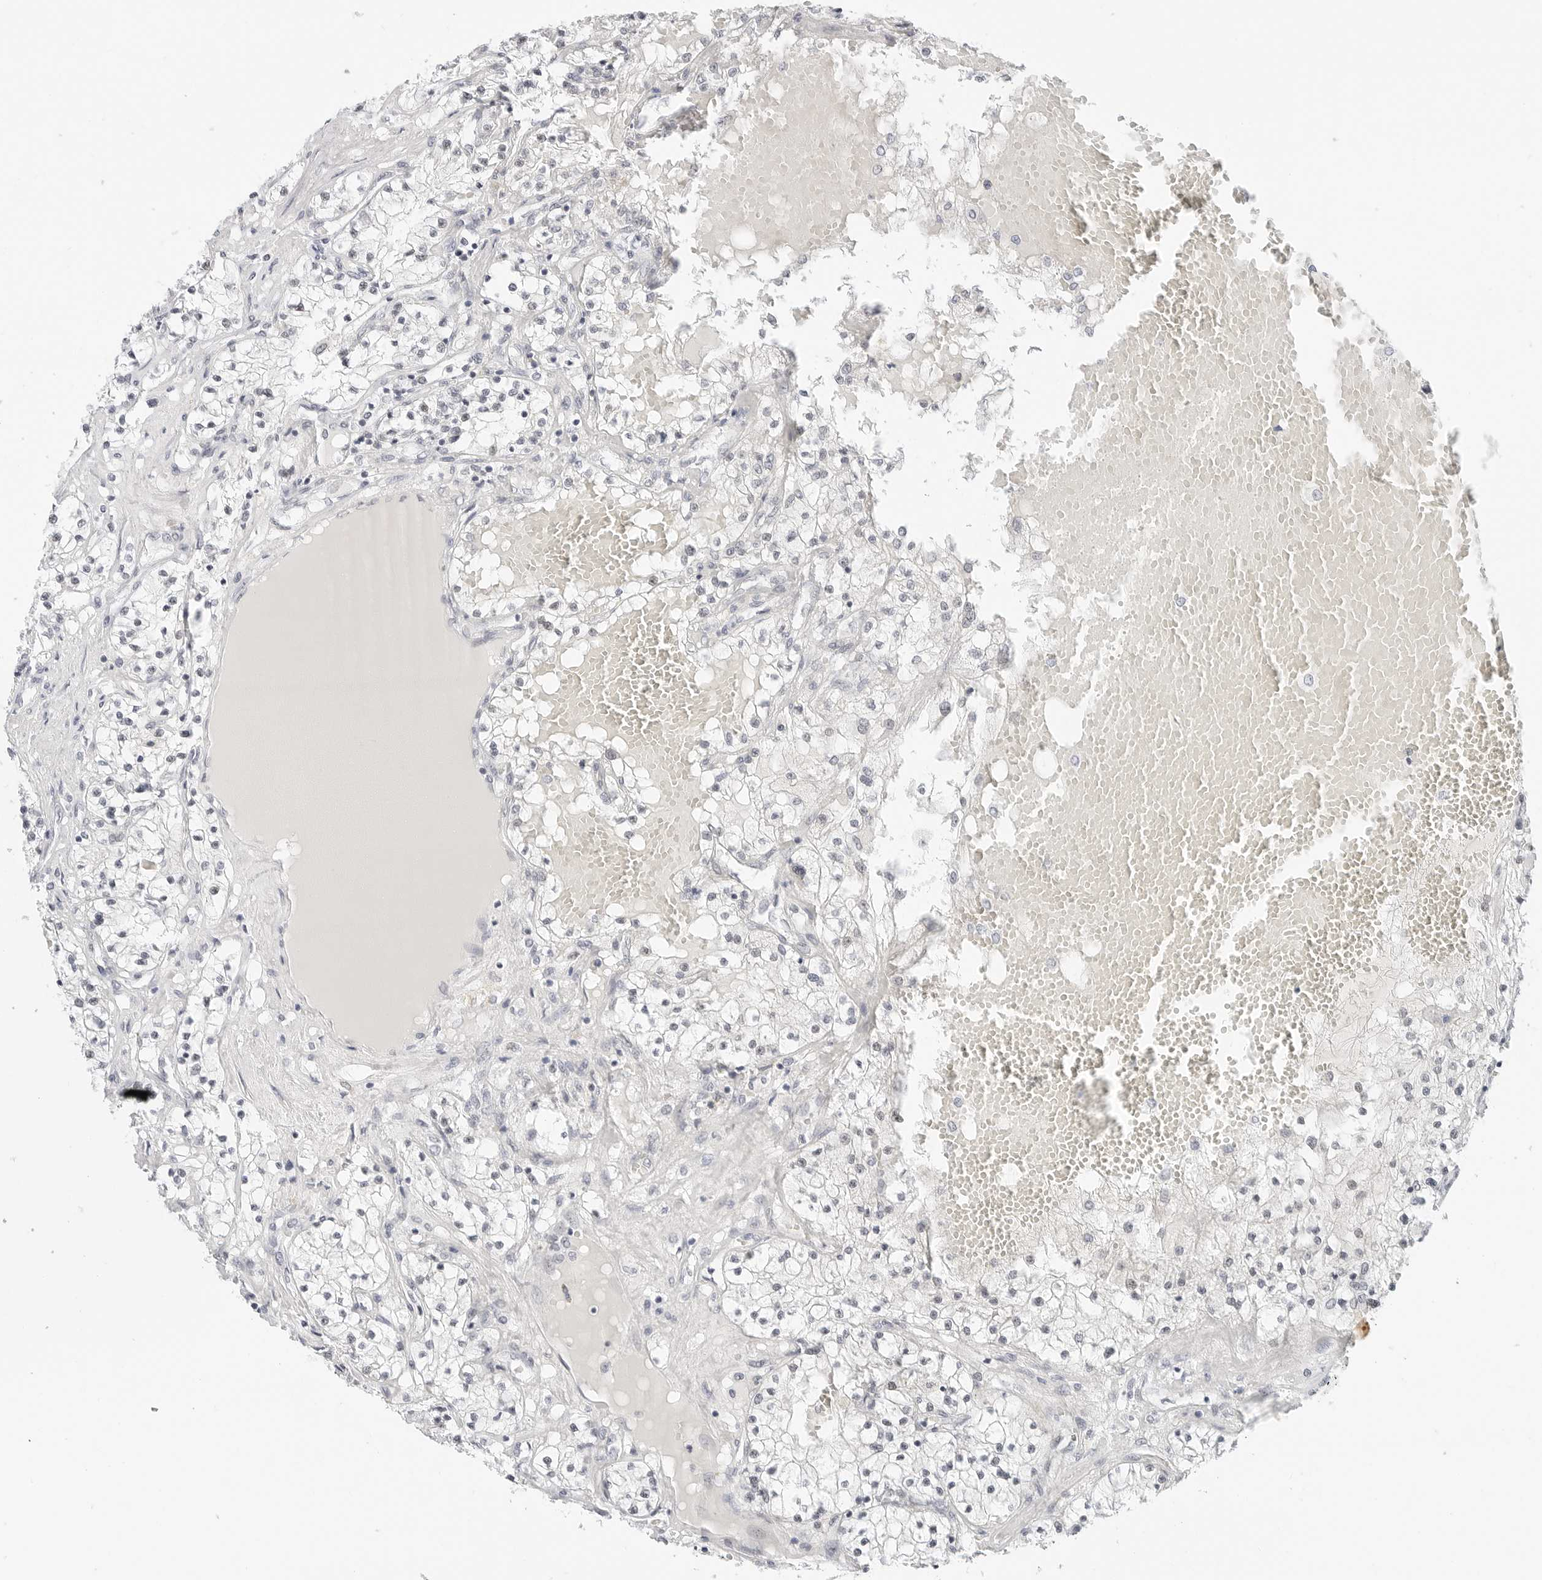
{"staining": {"intensity": "negative", "quantity": "none", "location": "none"}, "tissue": "renal cancer", "cell_type": "Tumor cells", "image_type": "cancer", "snomed": [{"axis": "morphology", "description": "Normal tissue, NOS"}, {"axis": "morphology", "description": "Adenocarcinoma, NOS"}, {"axis": "topography", "description": "Kidney"}], "caption": "The histopathology image shows no significant expression in tumor cells of renal cancer (adenocarcinoma).", "gene": "TSEN2", "patient": {"sex": "male", "age": 68}}